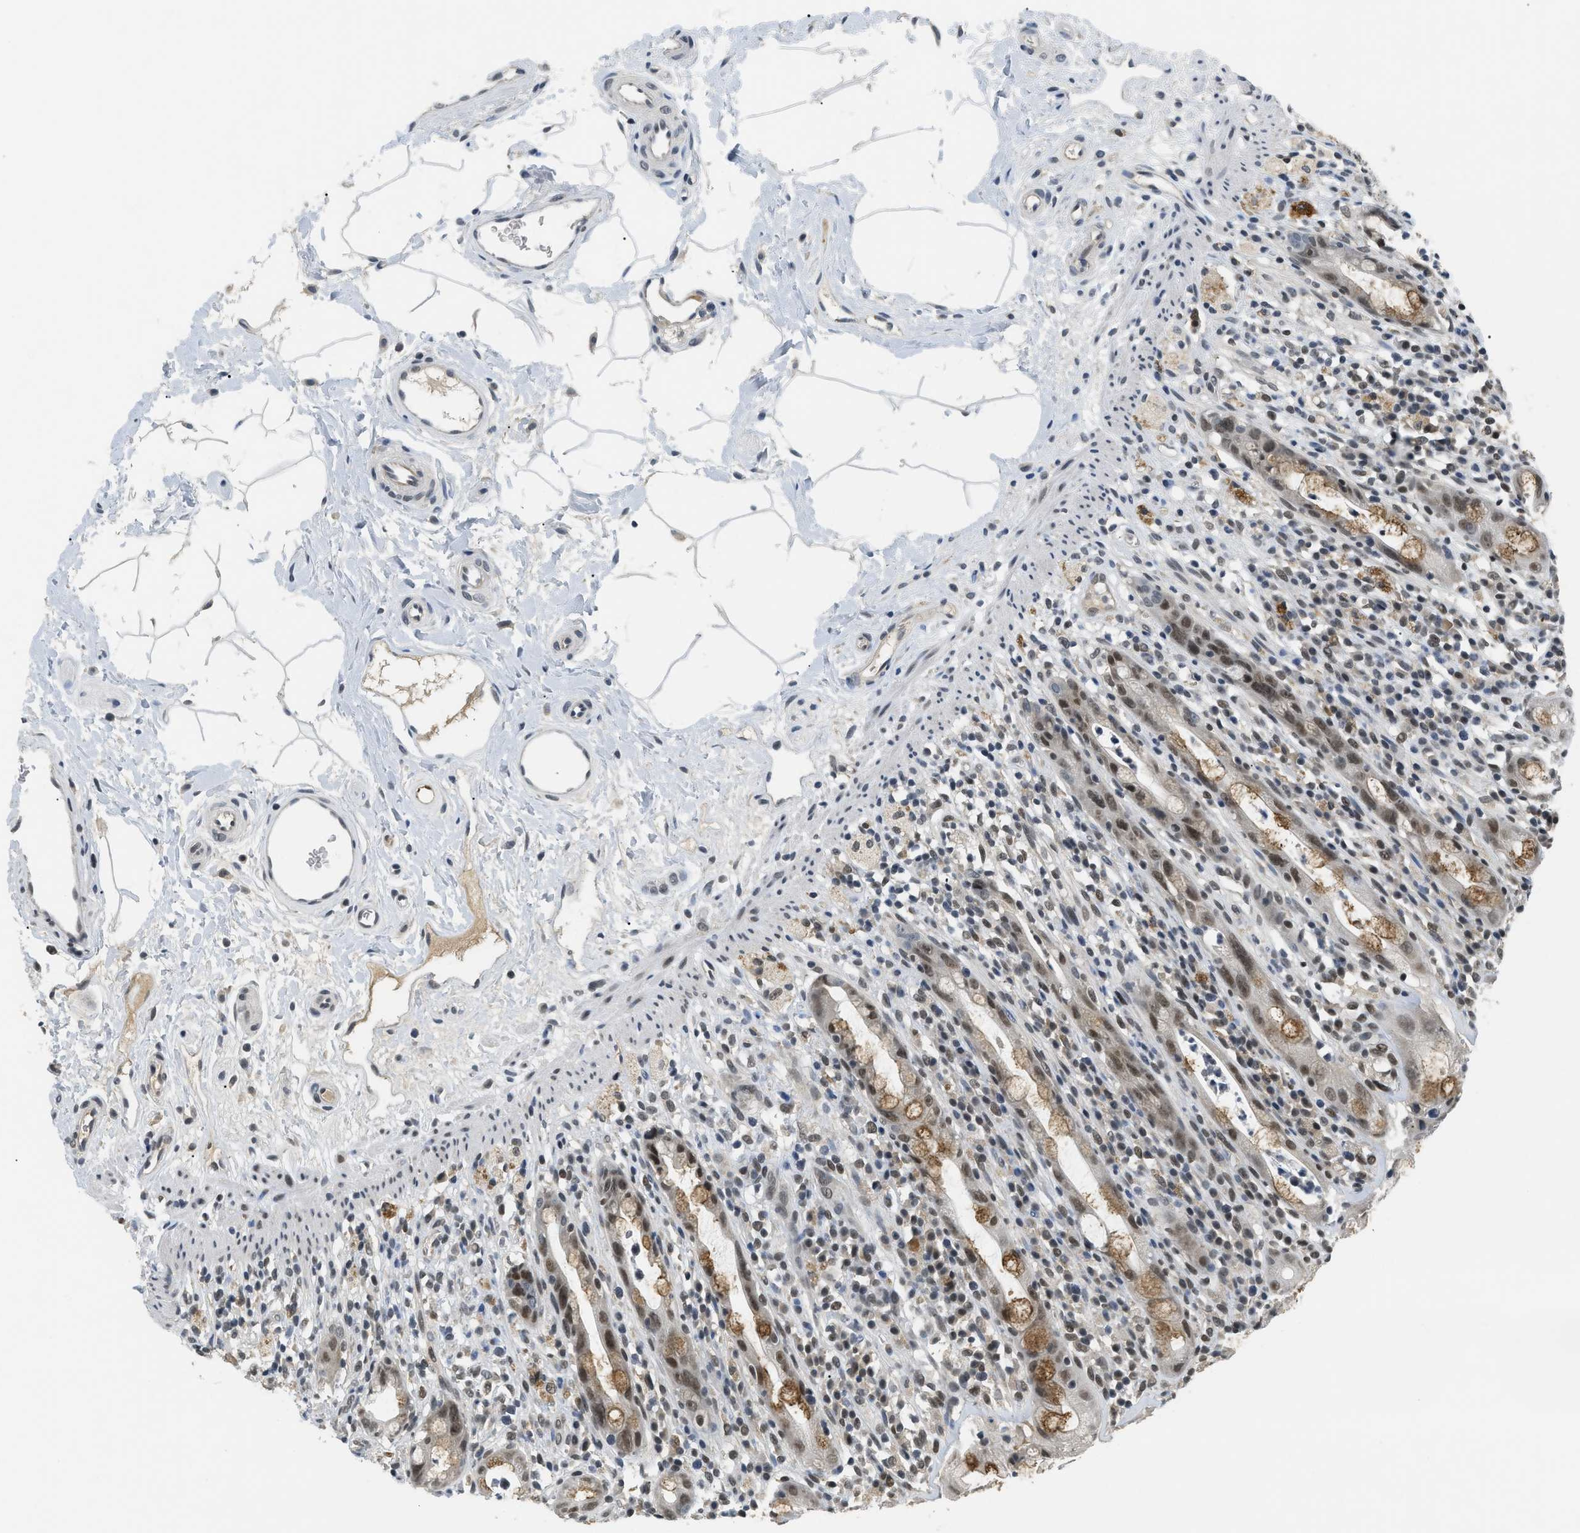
{"staining": {"intensity": "moderate", "quantity": ">75%", "location": "cytoplasmic/membranous,nuclear"}, "tissue": "rectum", "cell_type": "Glandular cells", "image_type": "normal", "snomed": [{"axis": "morphology", "description": "Normal tissue, NOS"}, {"axis": "topography", "description": "Rectum"}], "caption": "High-magnification brightfield microscopy of unremarkable rectum stained with DAB (brown) and counterstained with hematoxylin (blue). glandular cells exhibit moderate cytoplasmic/membranous,nuclear staining is seen in about>75% of cells.", "gene": "MZF1", "patient": {"sex": "male", "age": 44}}